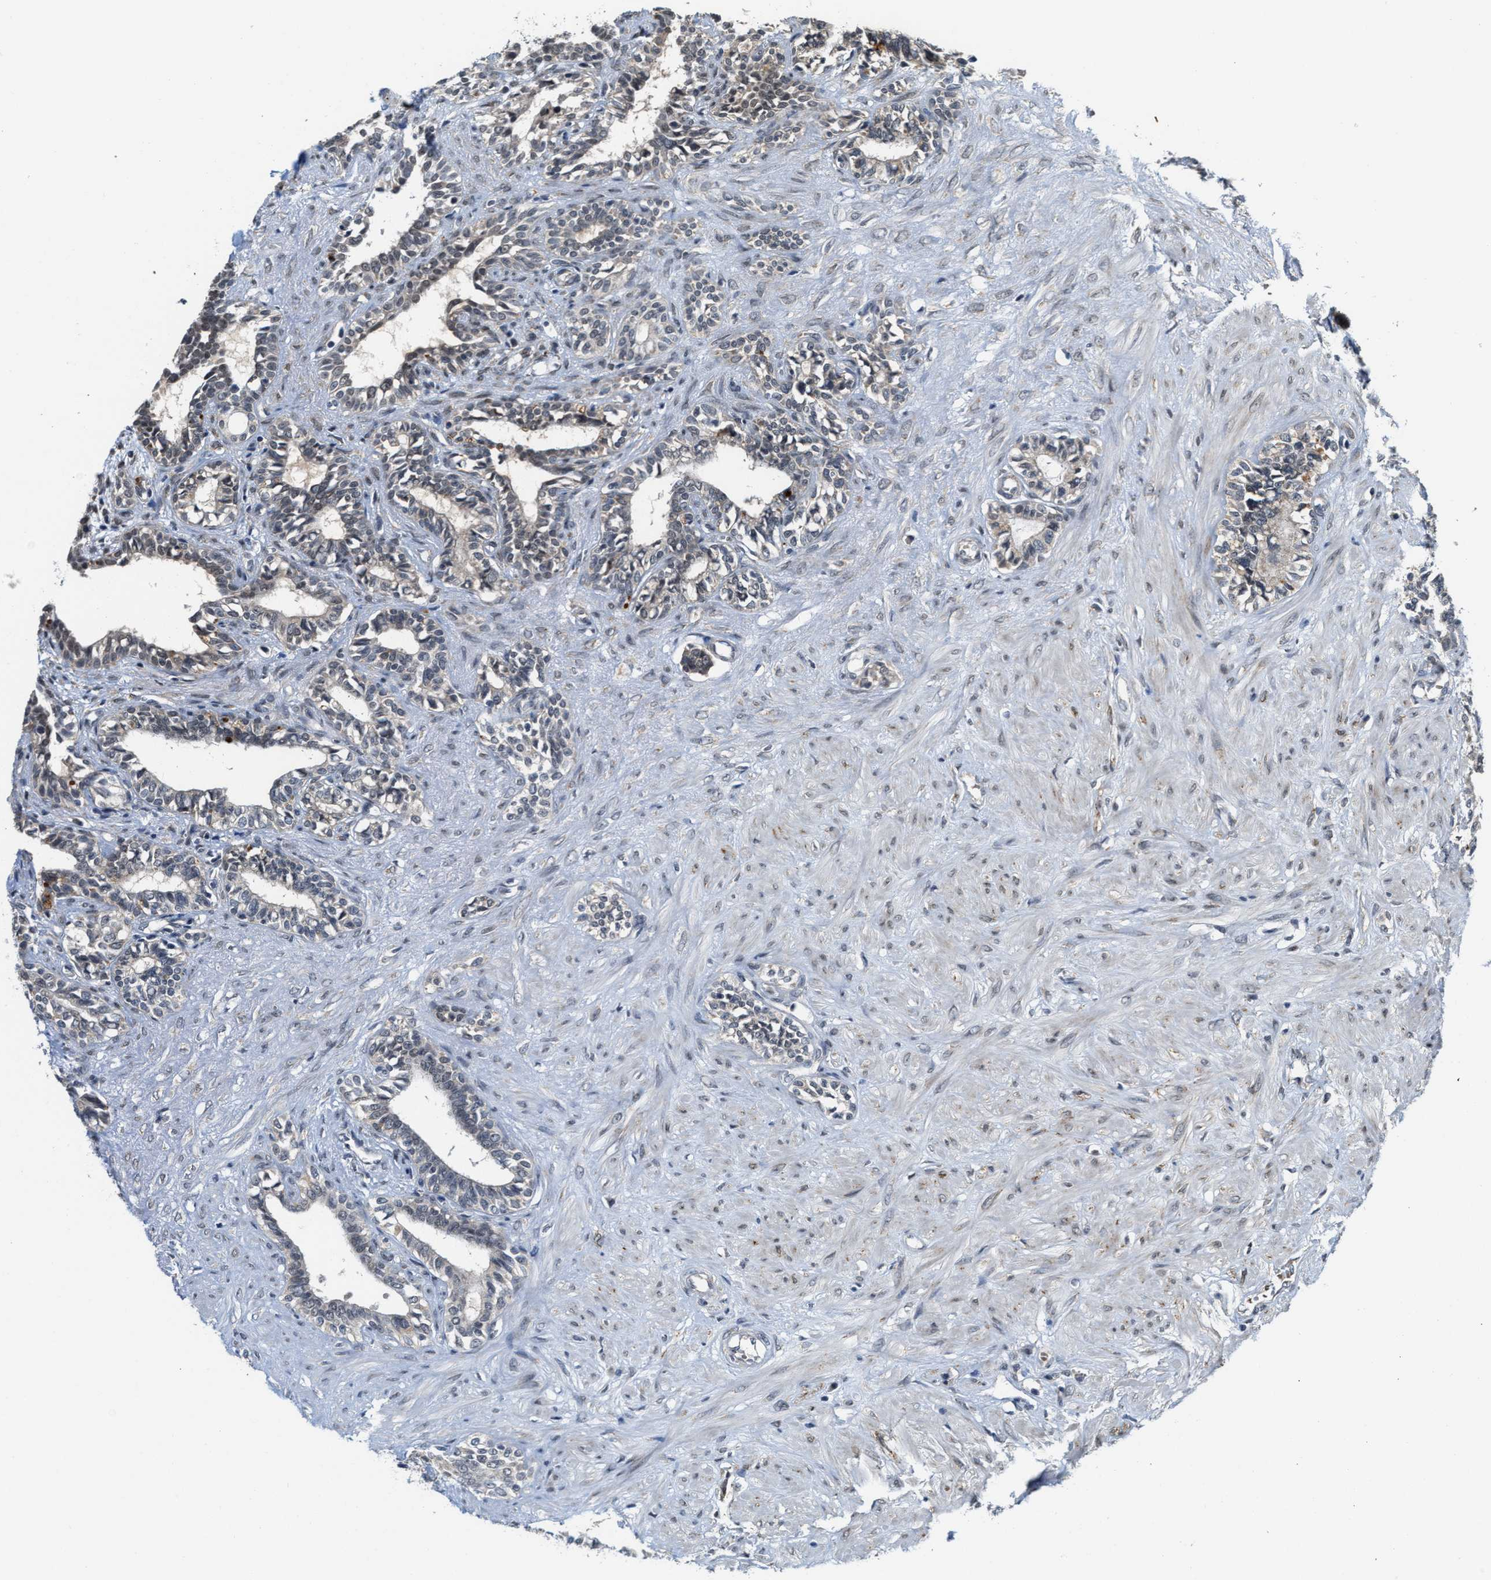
{"staining": {"intensity": "weak", "quantity": "<25%", "location": "cytoplasmic/membranous"}, "tissue": "seminal vesicle", "cell_type": "Glandular cells", "image_type": "normal", "snomed": [{"axis": "morphology", "description": "Normal tissue, NOS"}, {"axis": "morphology", "description": "Adenocarcinoma, High grade"}, {"axis": "topography", "description": "Prostate"}, {"axis": "topography", "description": "Seminal veicle"}], "caption": "Immunohistochemistry of normal human seminal vesicle displays no positivity in glandular cells. (Stains: DAB (3,3'-diaminobenzidine) immunohistochemistry (IHC) with hematoxylin counter stain, Microscopy: brightfield microscopy at high magnification).", "gene": "KIF24", "patient": {"sex": "male", "age": 55}}